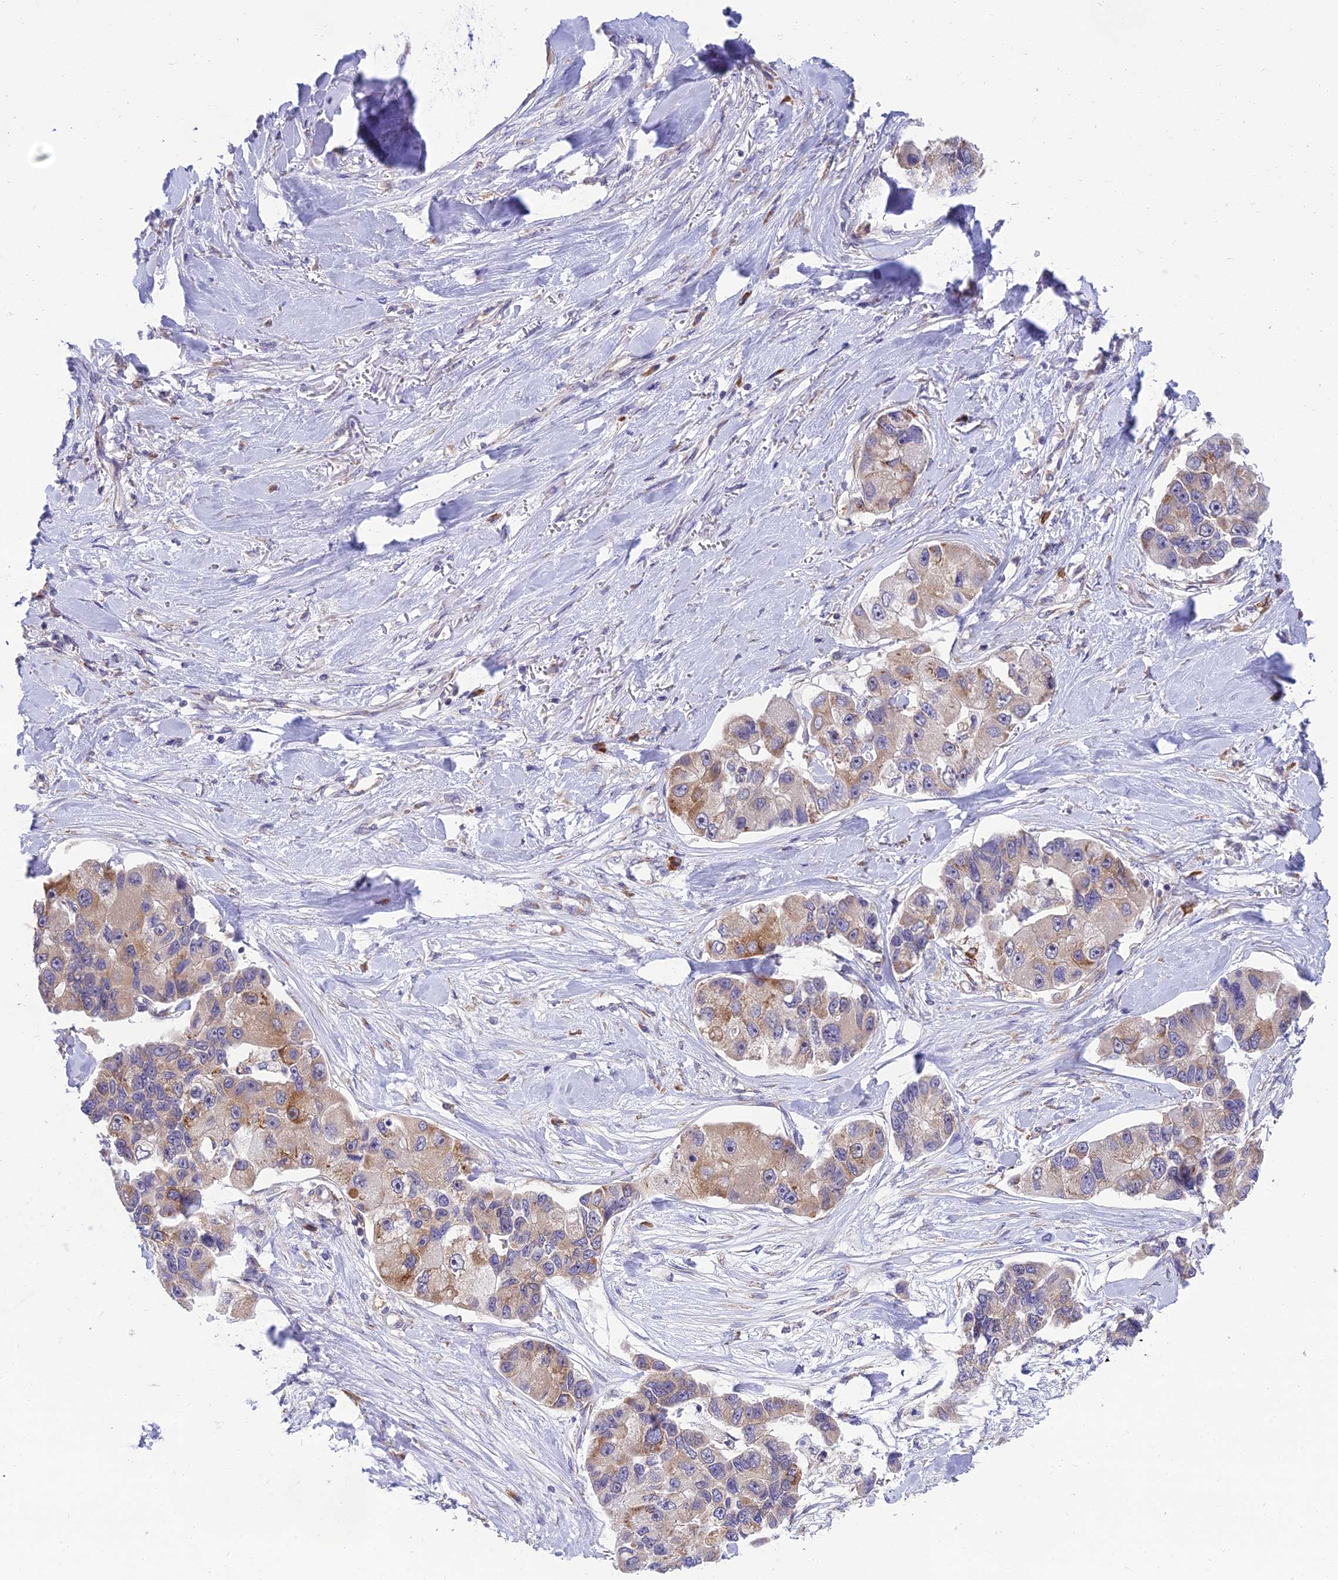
{"staining": {"intensity": "moderate", "quantity": "<25%", "location": "cytoplasmic/membranous"}, "tissue": "lung cancer", "cell_type": "Tumor cells", "image_type": "cancer", "snomed": [{"axis": "morphology", "description": "Adenocarcinoma, NOS"}, {"axis": "topography", "description": "Lung"}], "caption": "Immunohistochemistry (IHC) micrograph of human lung cancer stained for a protein (brown), which reveals low levels of moderate cytoplasmic/membranous expression in approximately <25% of tumor cells.", "gene": "CLCN7", "patient": {"sex": "female", "age": 54}}